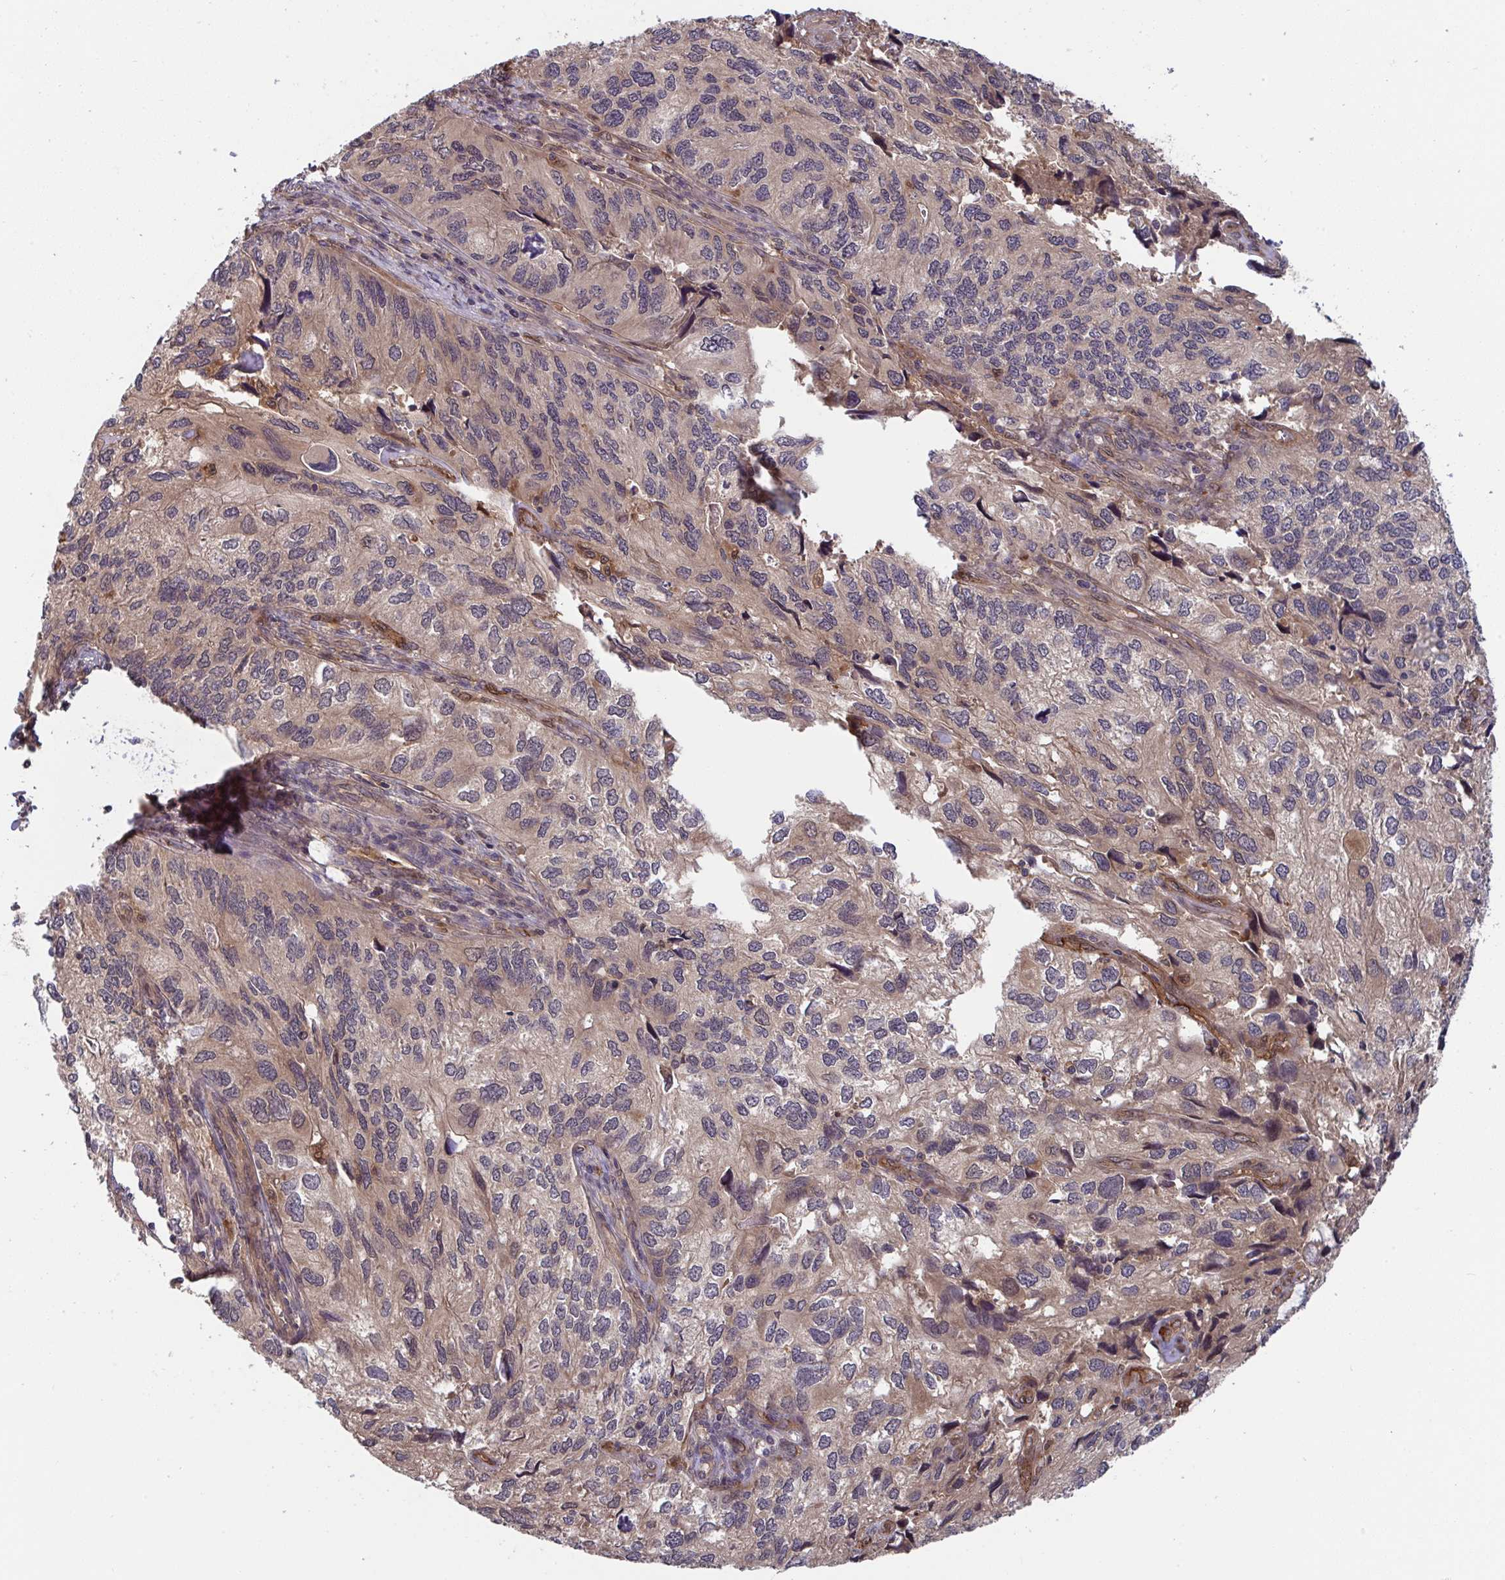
{"staining": {"intensity": "weak", "quantity": "25%-75%", "location": "cytoplasmic/membranous"}, "tissue": "endometrial cancer", "cell_type": "Tumor cells", "image_type": "cancer", "snomed": [{"axis": "morphology", "description": "Carcinoma, NOS"}, {"axis": "topography", "description": "Uterus"}], "caption": "There is low levels of weak cytoplasmic/membranous positivity in tumor cells of endometrial carcinoma, as demonstrated by immunohistochemical staining (brown color).", "gene": "TIGAR", "patient": {"sex": "female", "age": 76}}